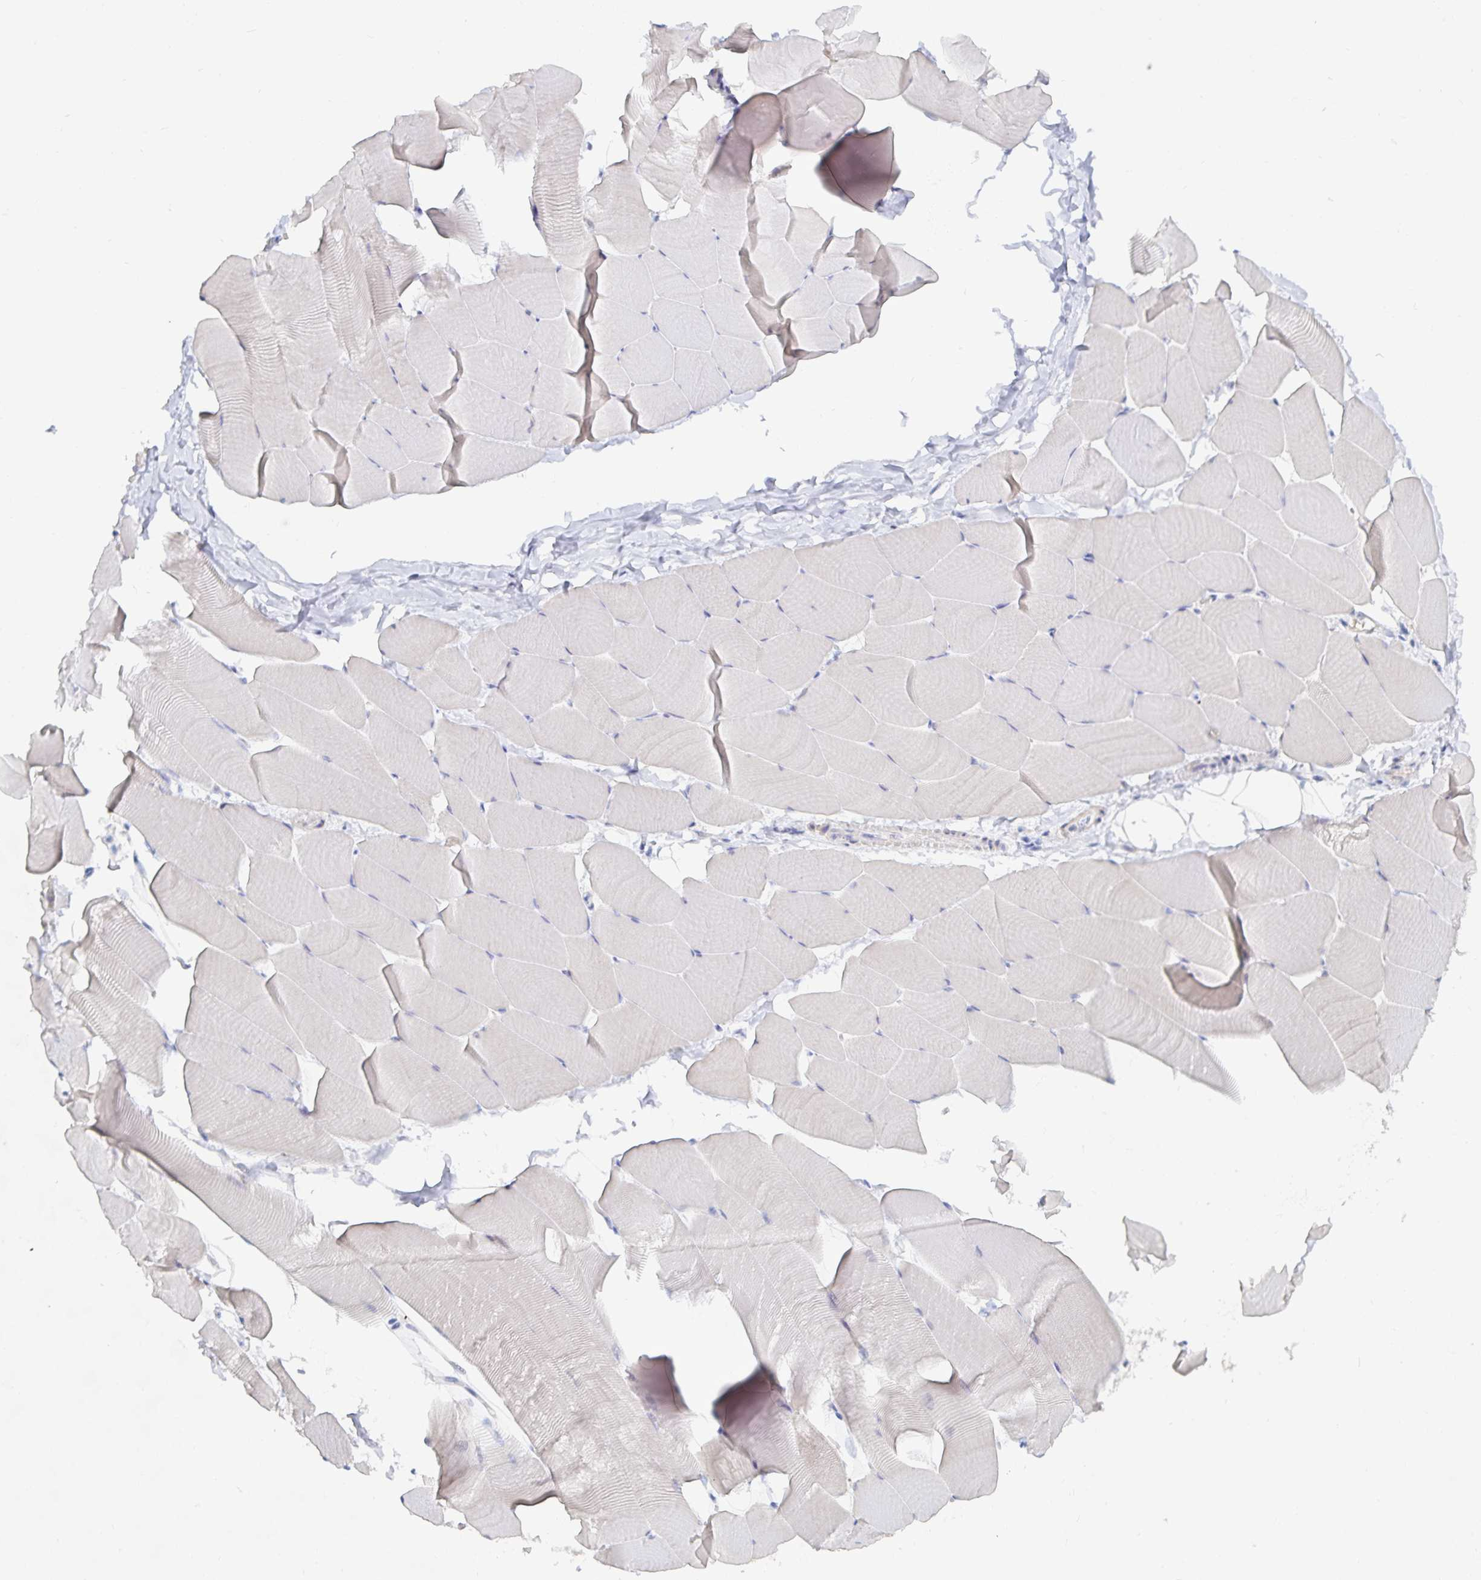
{"staining": {"intensity": "negative", "quantity": "none", "location": "none"}, "tissue": "skeletal muscle", "cell_type": "Myocytes", "image_type": "normal", "snomed": [{"axis": "morphology", "description": "Normal tissue, NOS"}, {"axis": "topography", "description": "Skeletal muscle"}], "caption": "Immunohistochemistry (IHC) of unremarkable skeletal muscle shows no expression in myocytes.", "gene": "PIK3CD", "patient": {"sex": "male", "age": 25}}